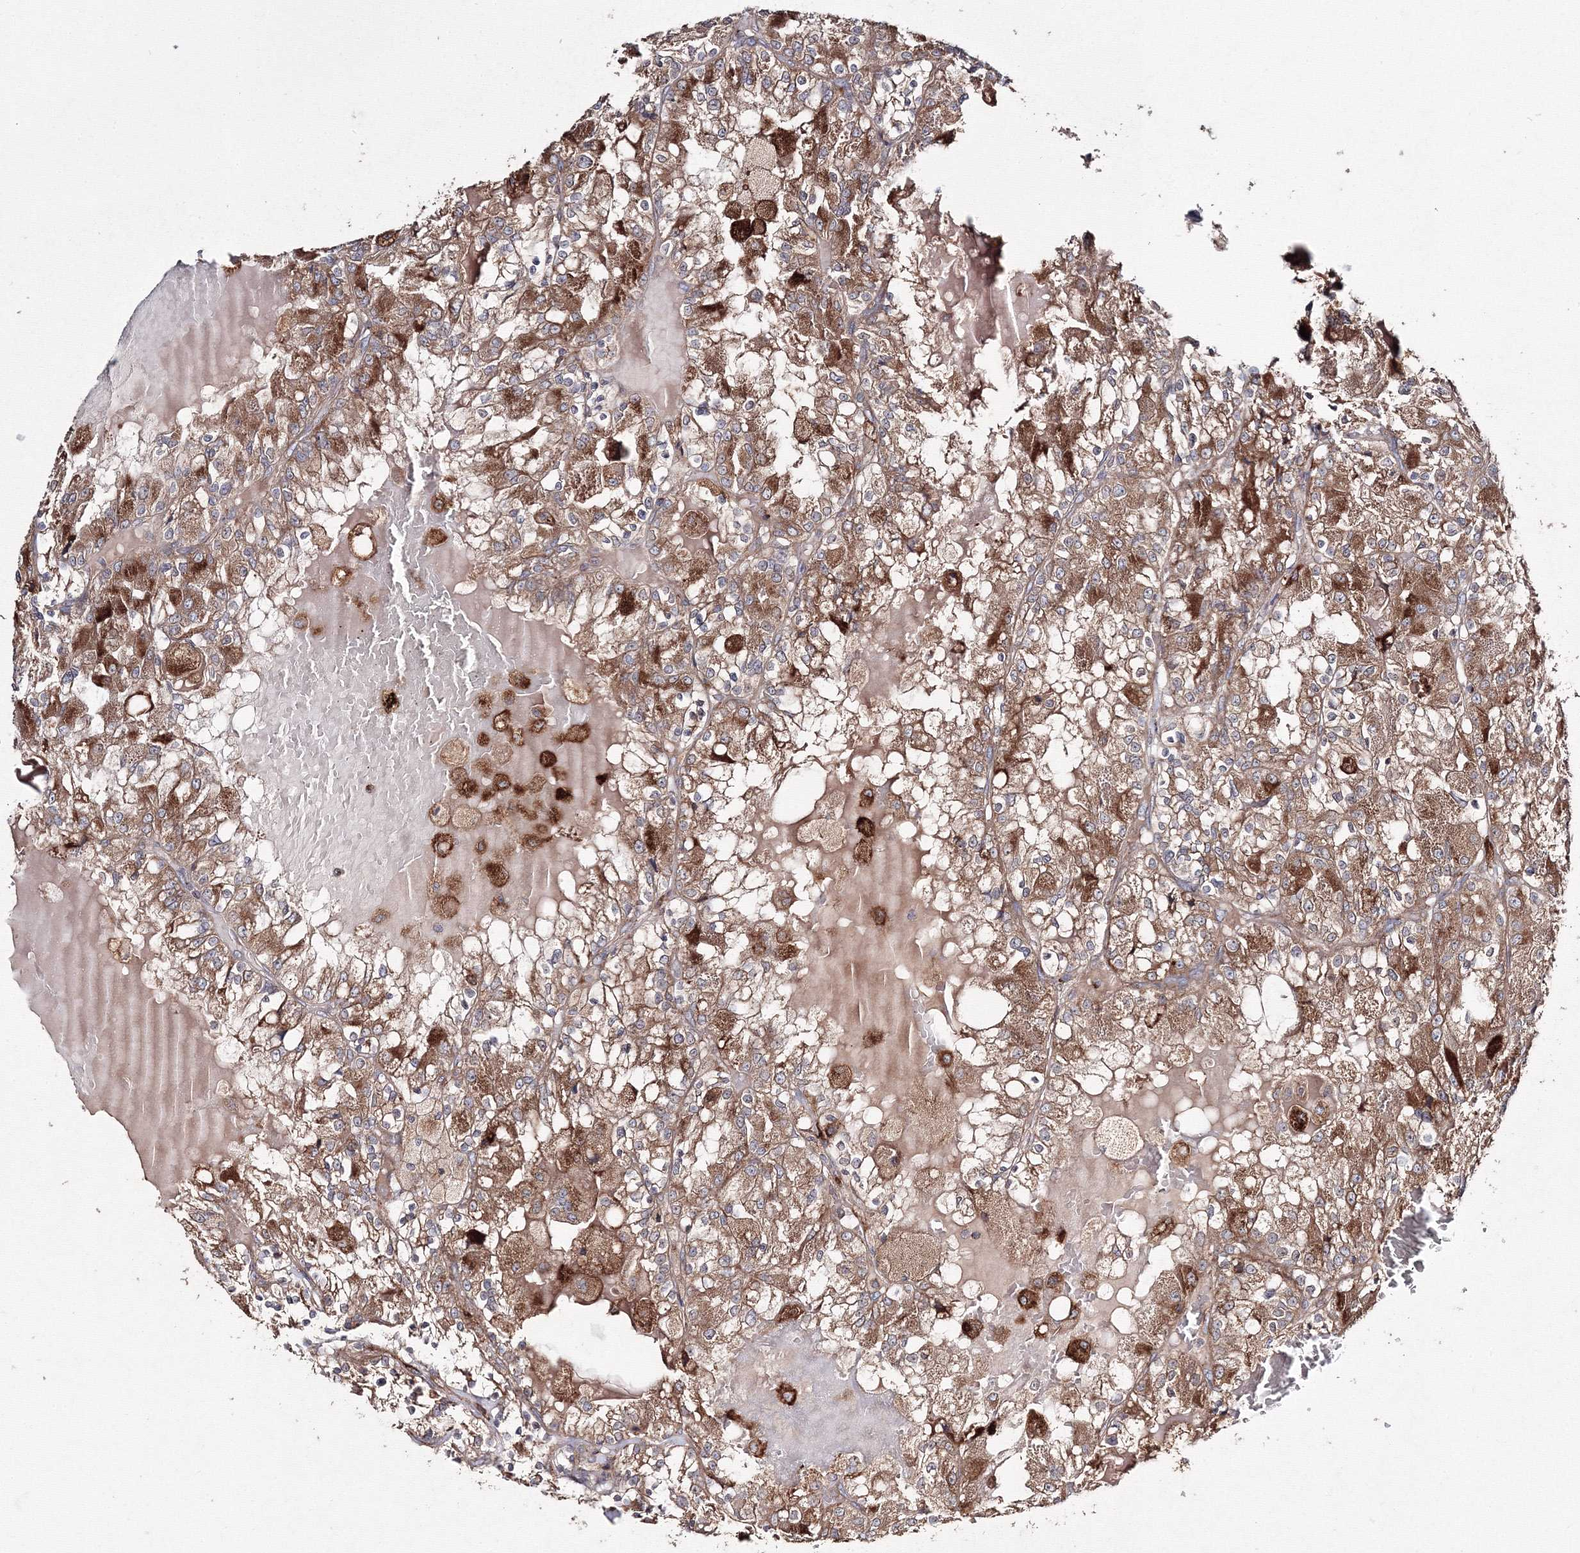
{"staining": {"intensity": "moderate", "quantity": ">75%", "location": "cytoplasmic/membranous"}, "tissue": "renal cancer", "cell_type": "Tumor cells", "image_type": "cancer", "snomed": [{"axis": "morphology", "description": "Adenocarcinoma, NOS"}, {"axis": "topography", "description": "Kidney"}], "caption": "This image shows immunohistochemistry (IHC) staining of adenocarcinoma (renal), with medium moderate cytoplasmic/membranous staining in about >75% of tumor cells.", "gene": "DDO", "patient": {"sex": "female", "age": 56}}